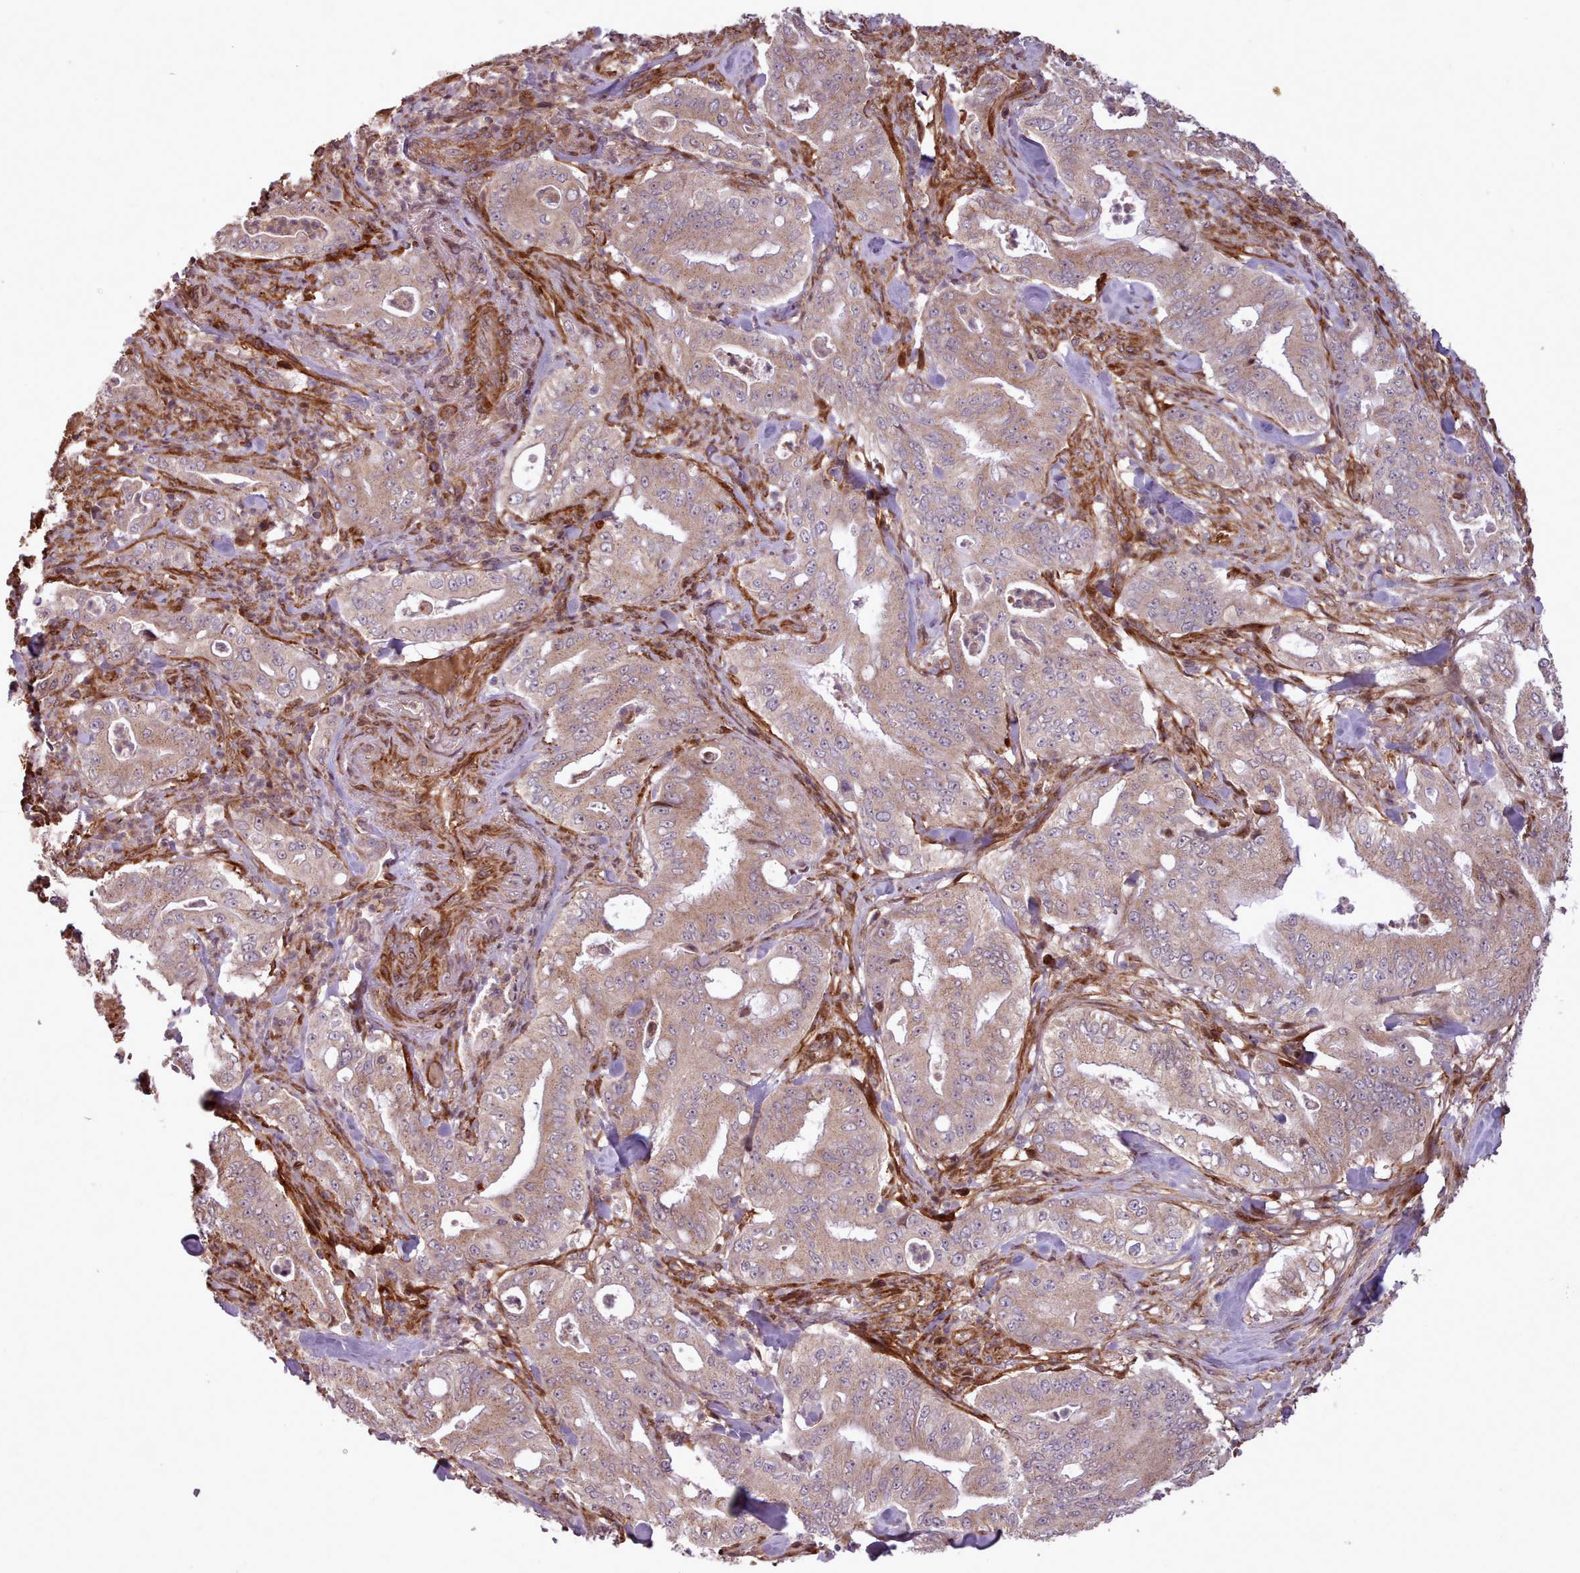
{"staining": {"intensity": "moderate", "quantity": ">75%", "location": "cytoplasmic/membranous"}, "tissue": "pancreatic cancer", "cell_type": "Tumor cells", "image_type": "cancer", "snomed": [{"axis": "morphology", "description": "Adenocarcinoma, NOS"}, {"axis": "topography", "description": "Pancreas"}], "caption": "Human pancreatic adenocarcinoma stained with a brown dye reveals moderate cytoplasmic/membranous positive expression in approximately >75% of tumor cells.", "gene": "NLRP7", "patient": {"sex": "male", "age": 71}}